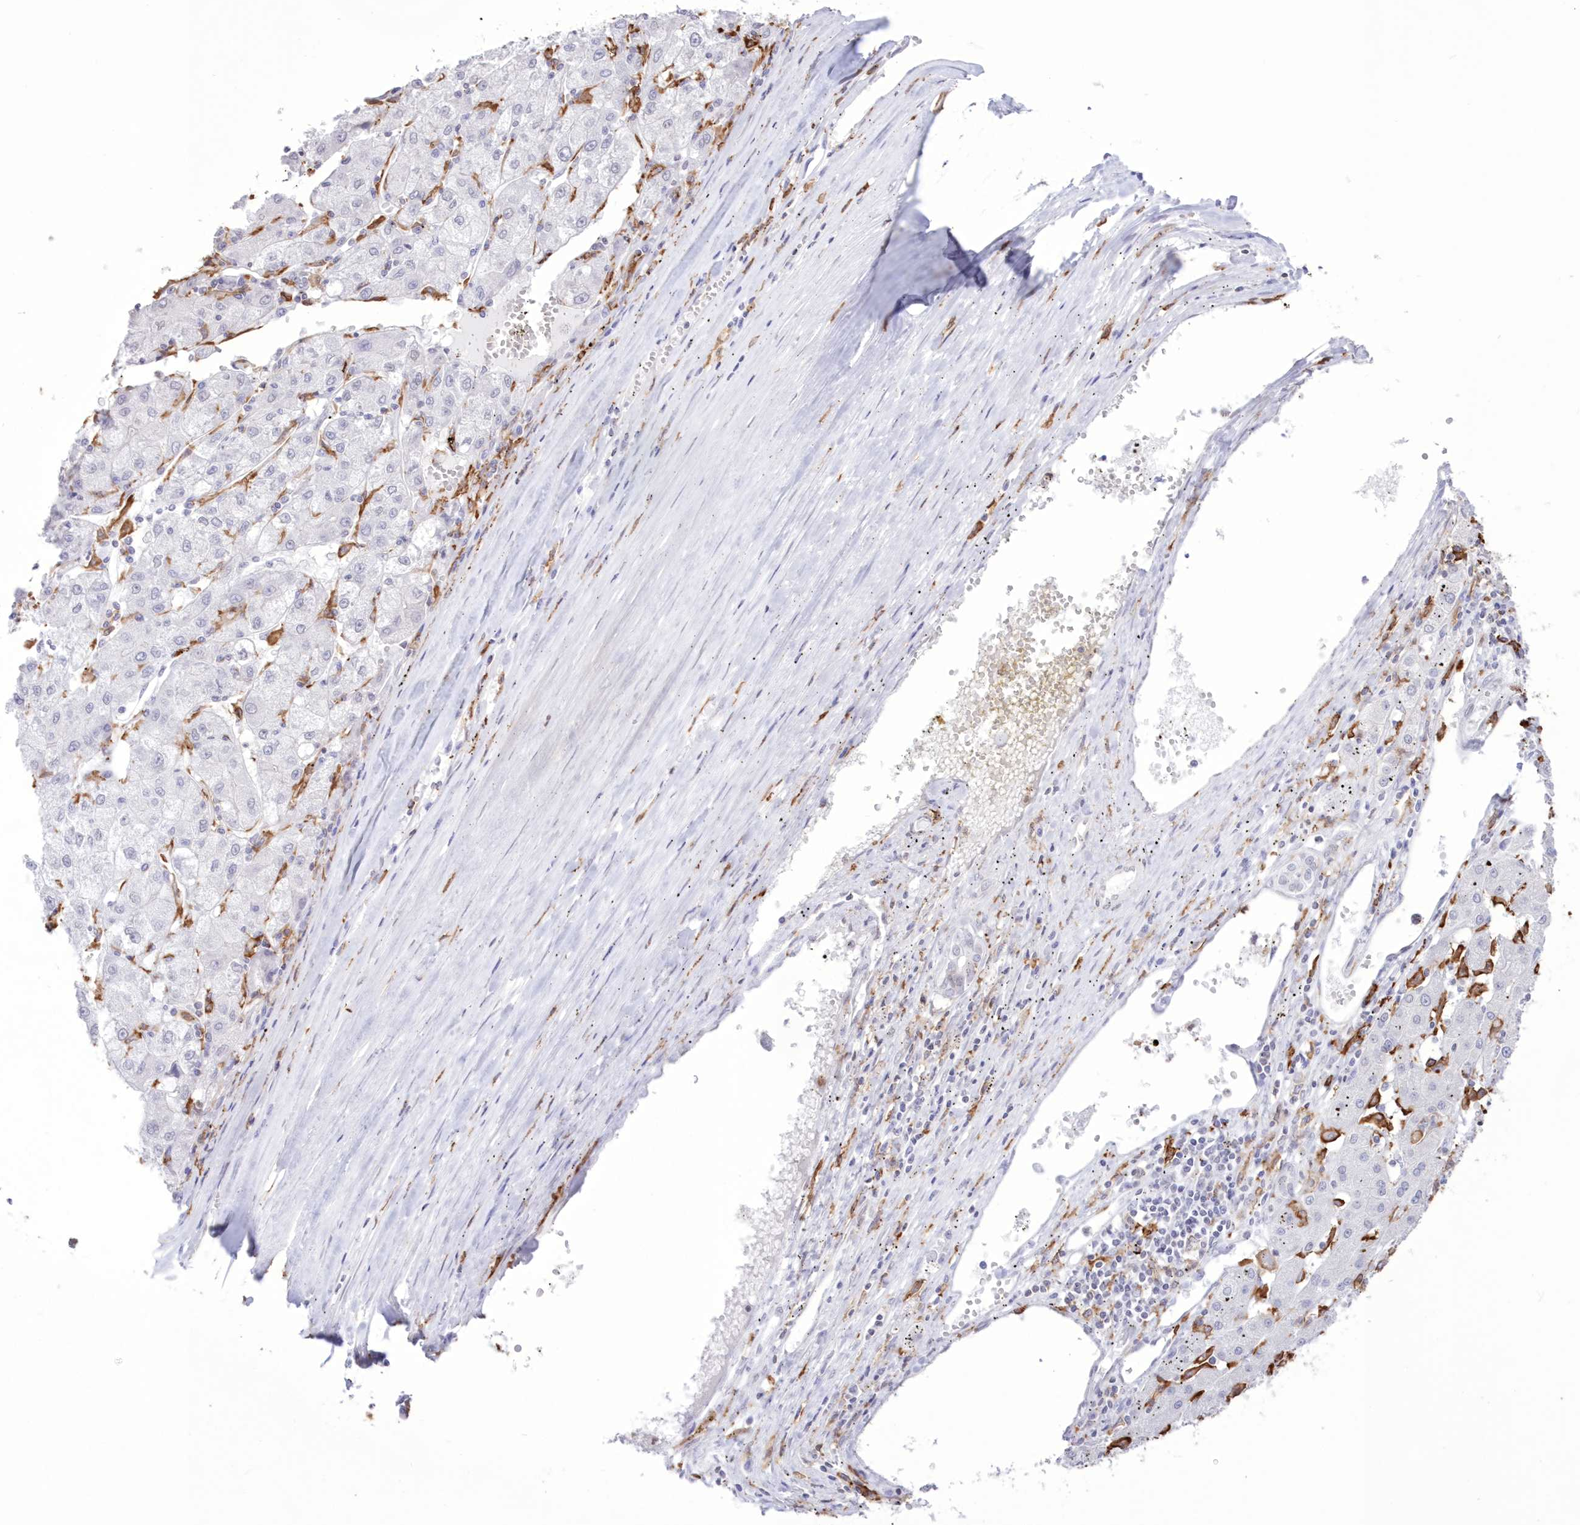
{"staining": {"intensity": "negative", "quantity": "none", "location": "none"}, "tissue": "liver cancer", "cell_type": "Tumor cells", "image_type": "cancer", "snomed": [{"axis": "morphology", "description": "Carcinoma, Hepatocellular, NOS"}, {"axis": "topography", "description": "Liver"}], "caption": "This image is of liver hepatocellular carcinoma stained with immunohistochemistry (IHC) to label a protein in brown with the nuclei are counter-stained blue. There is no expression in tumor cells. Nuclei are stained in blue.", "gene": "C11orf1", "patient": {"sex": "male", "age": 72}}